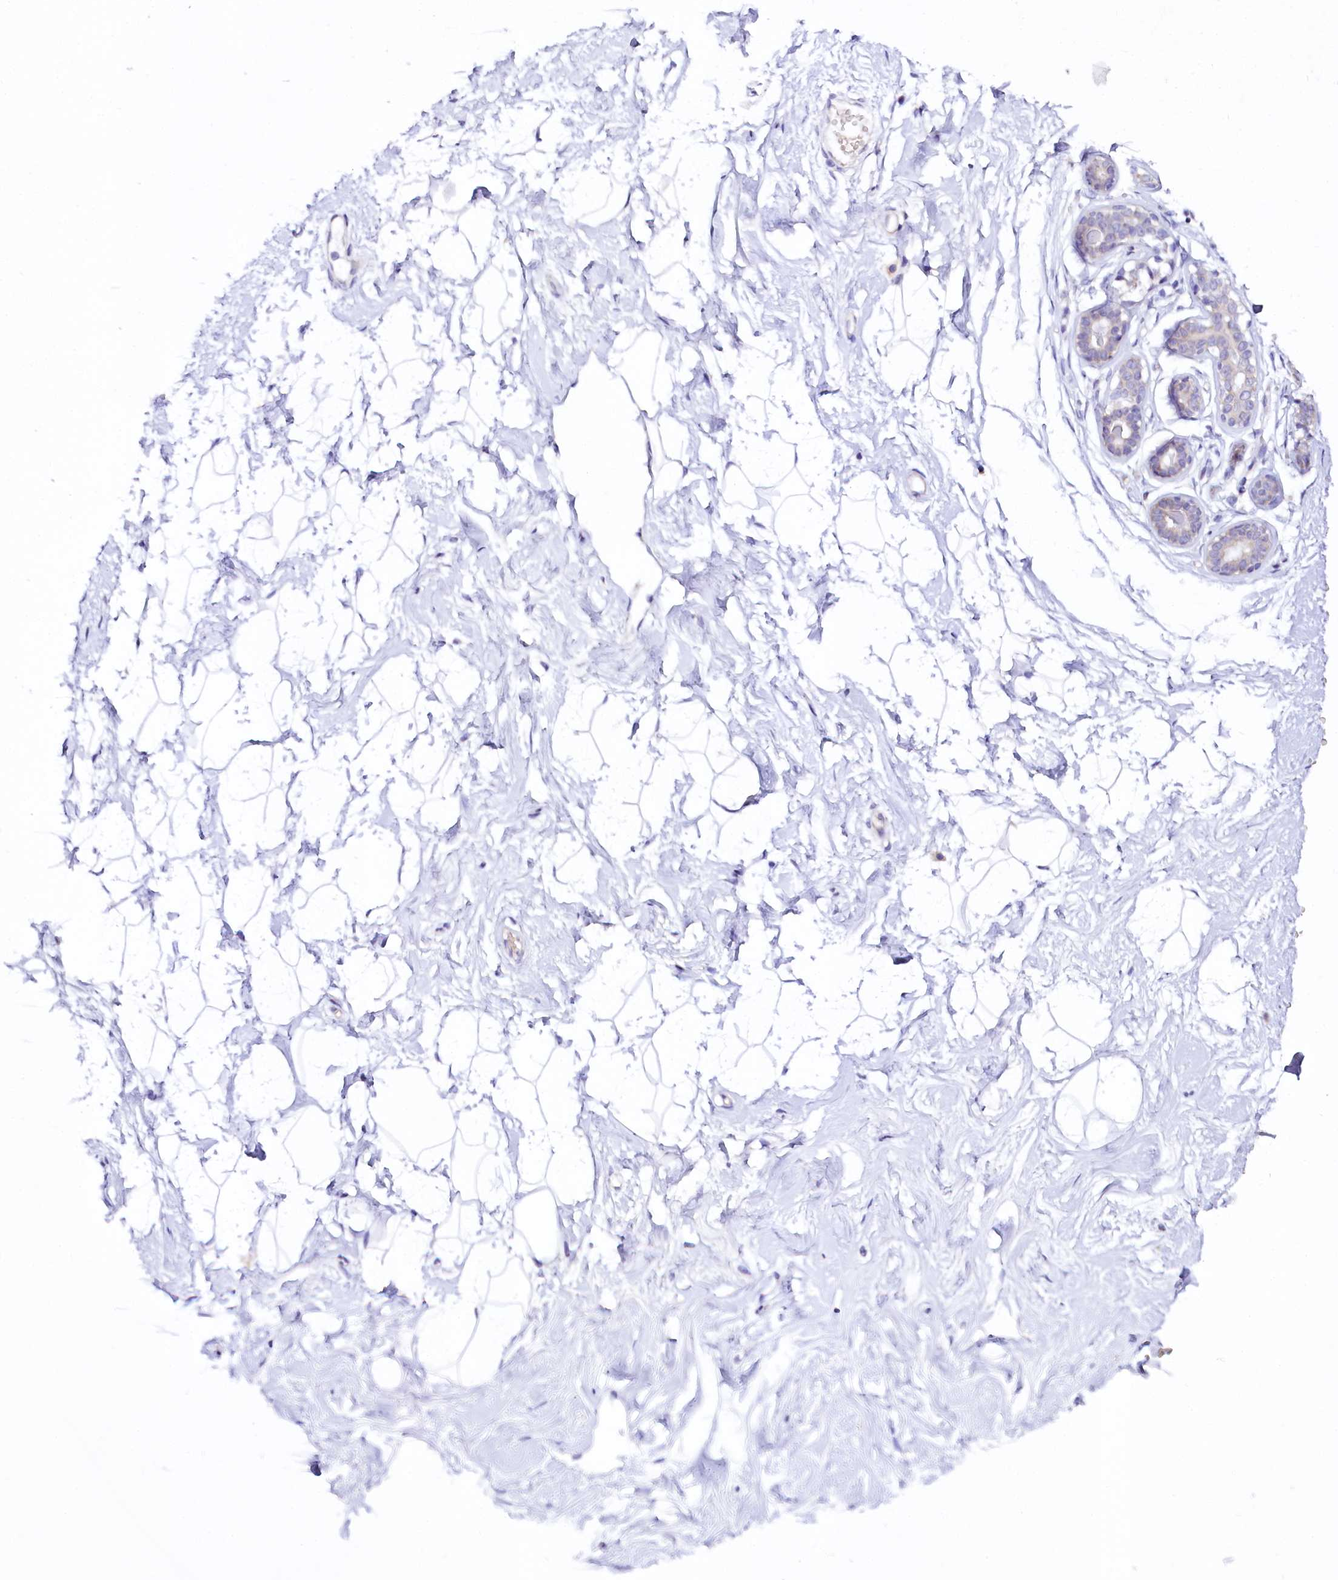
{"staining": {"intensity": "negative", "quantity": "none", "location": "none"}, "tissue": "breast", "cell_type": "Adipocytes", "image_type": "normal", "snomed": [{"axis": "morphology", "description": "Normal tissue, NOS"}, {"axis": "morphology", "description": "Adenoma, NOS"}, {"axis": "topography", "description": "Breast"}], "caption": "DAB immunohistochemical staining of unremarkable human breast exhibits no significant expression in adipocytes. Brightfield microscopy of immunohistochemistry stained with DAB (3,3'-diaminobenzidine) (brown) and hematoxylin (blue), captured at high magnification.", "gene": "CEP295", "patient": {"sex": "female", "age": 23}}